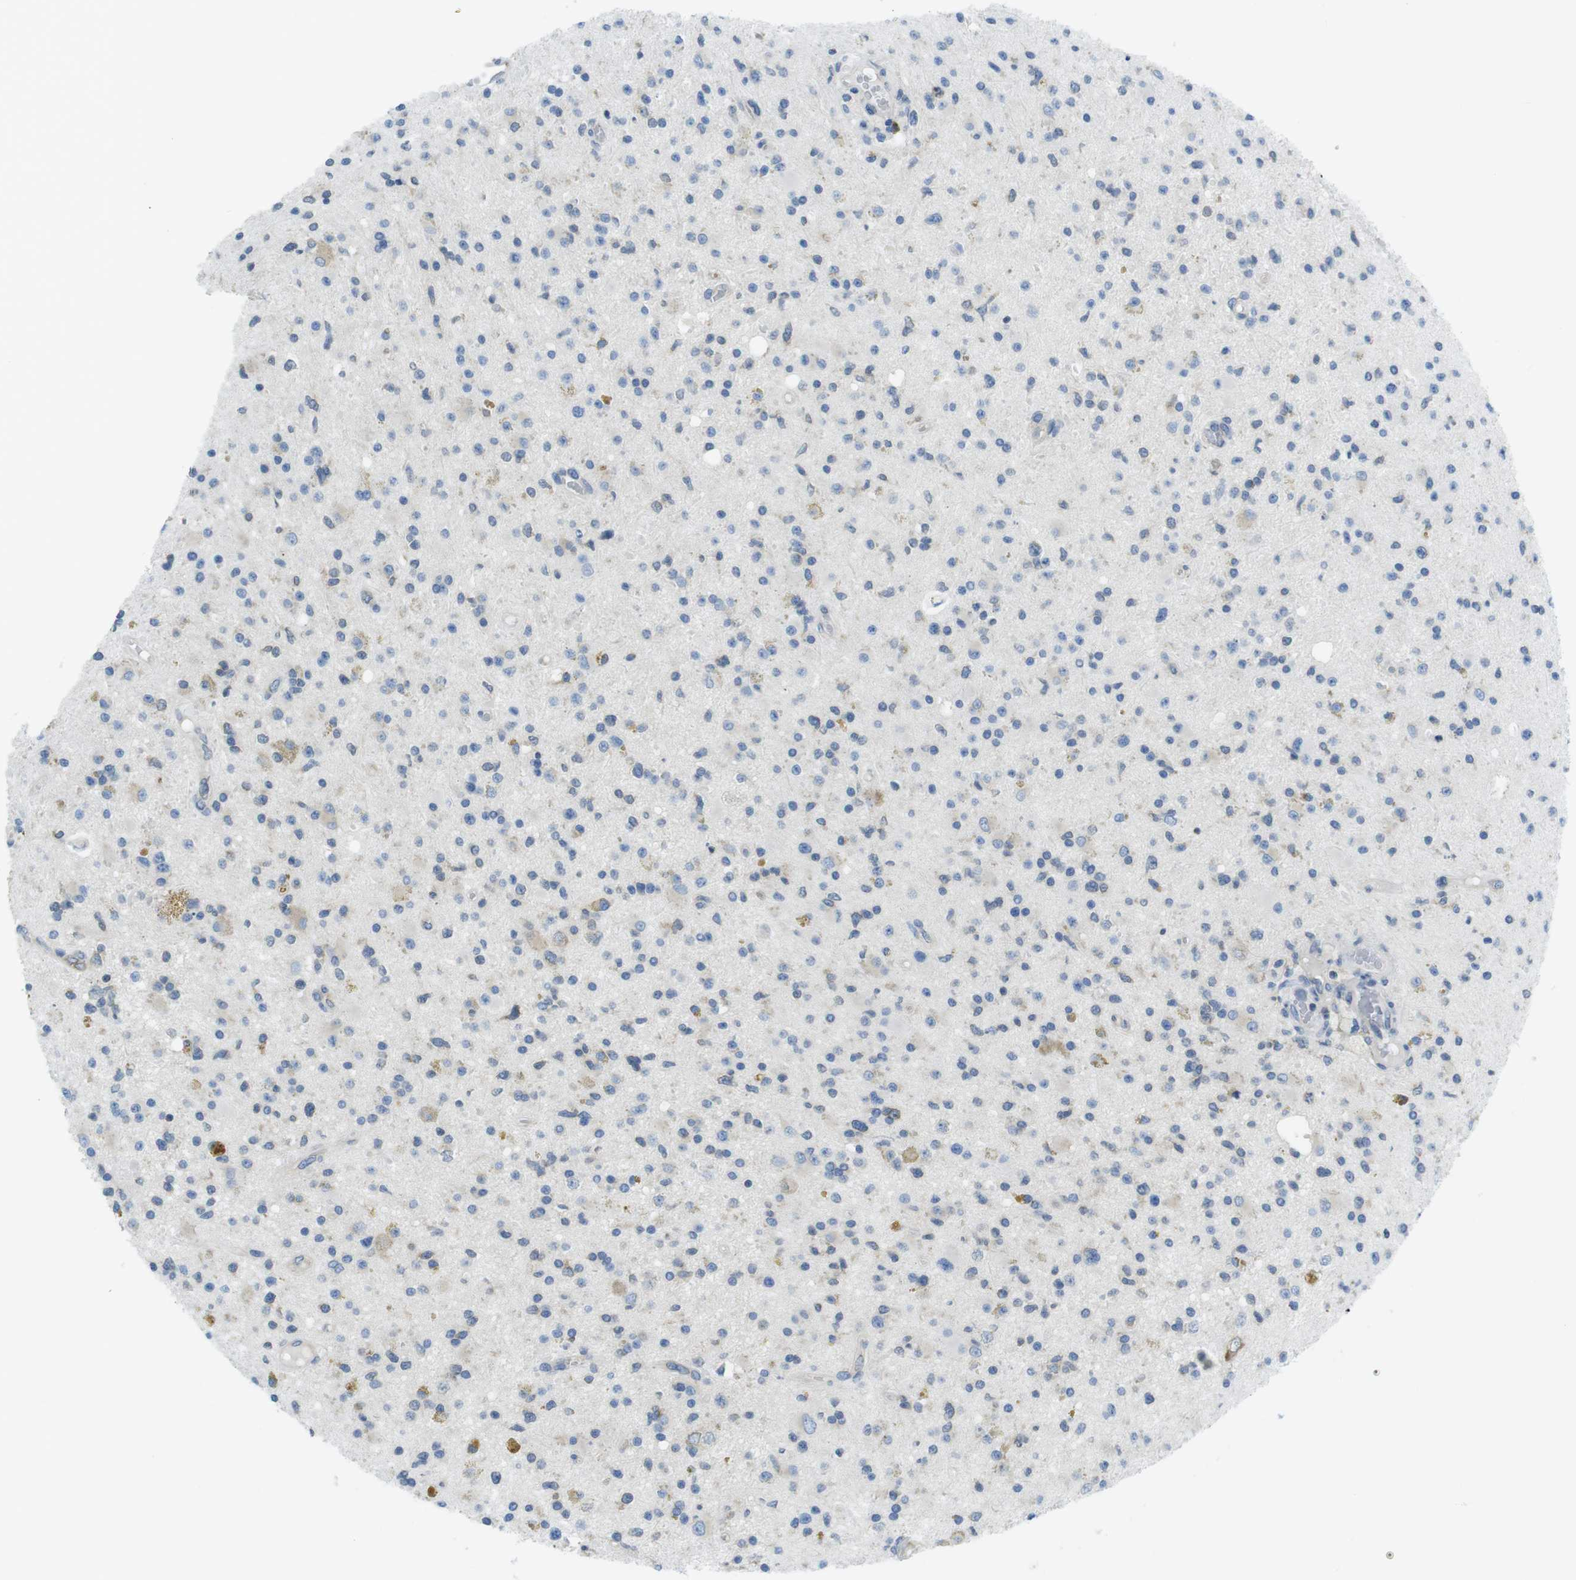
{"staining": {"intensity": "weak", "quantity": "25%-75%", "location": "cytoplasmic/membranous"}, "tissue": "glioma", "cell_type": "Tumor cells", "image_type": "cancer", "snomed": [{"axis": "morphology", "description": "Glioma, malignant, High grade"}, {"axis": "topography", "description": "Brain"}], "caption": "High-grade glioma (malignant) stained for a protein (brown) demonstrates weak cytoplasmic/membranous positive expression in about 25%-75% of tumor cells.", "gene": "CLPTM1L", "patient": {"sex": "male", "age": 33}}